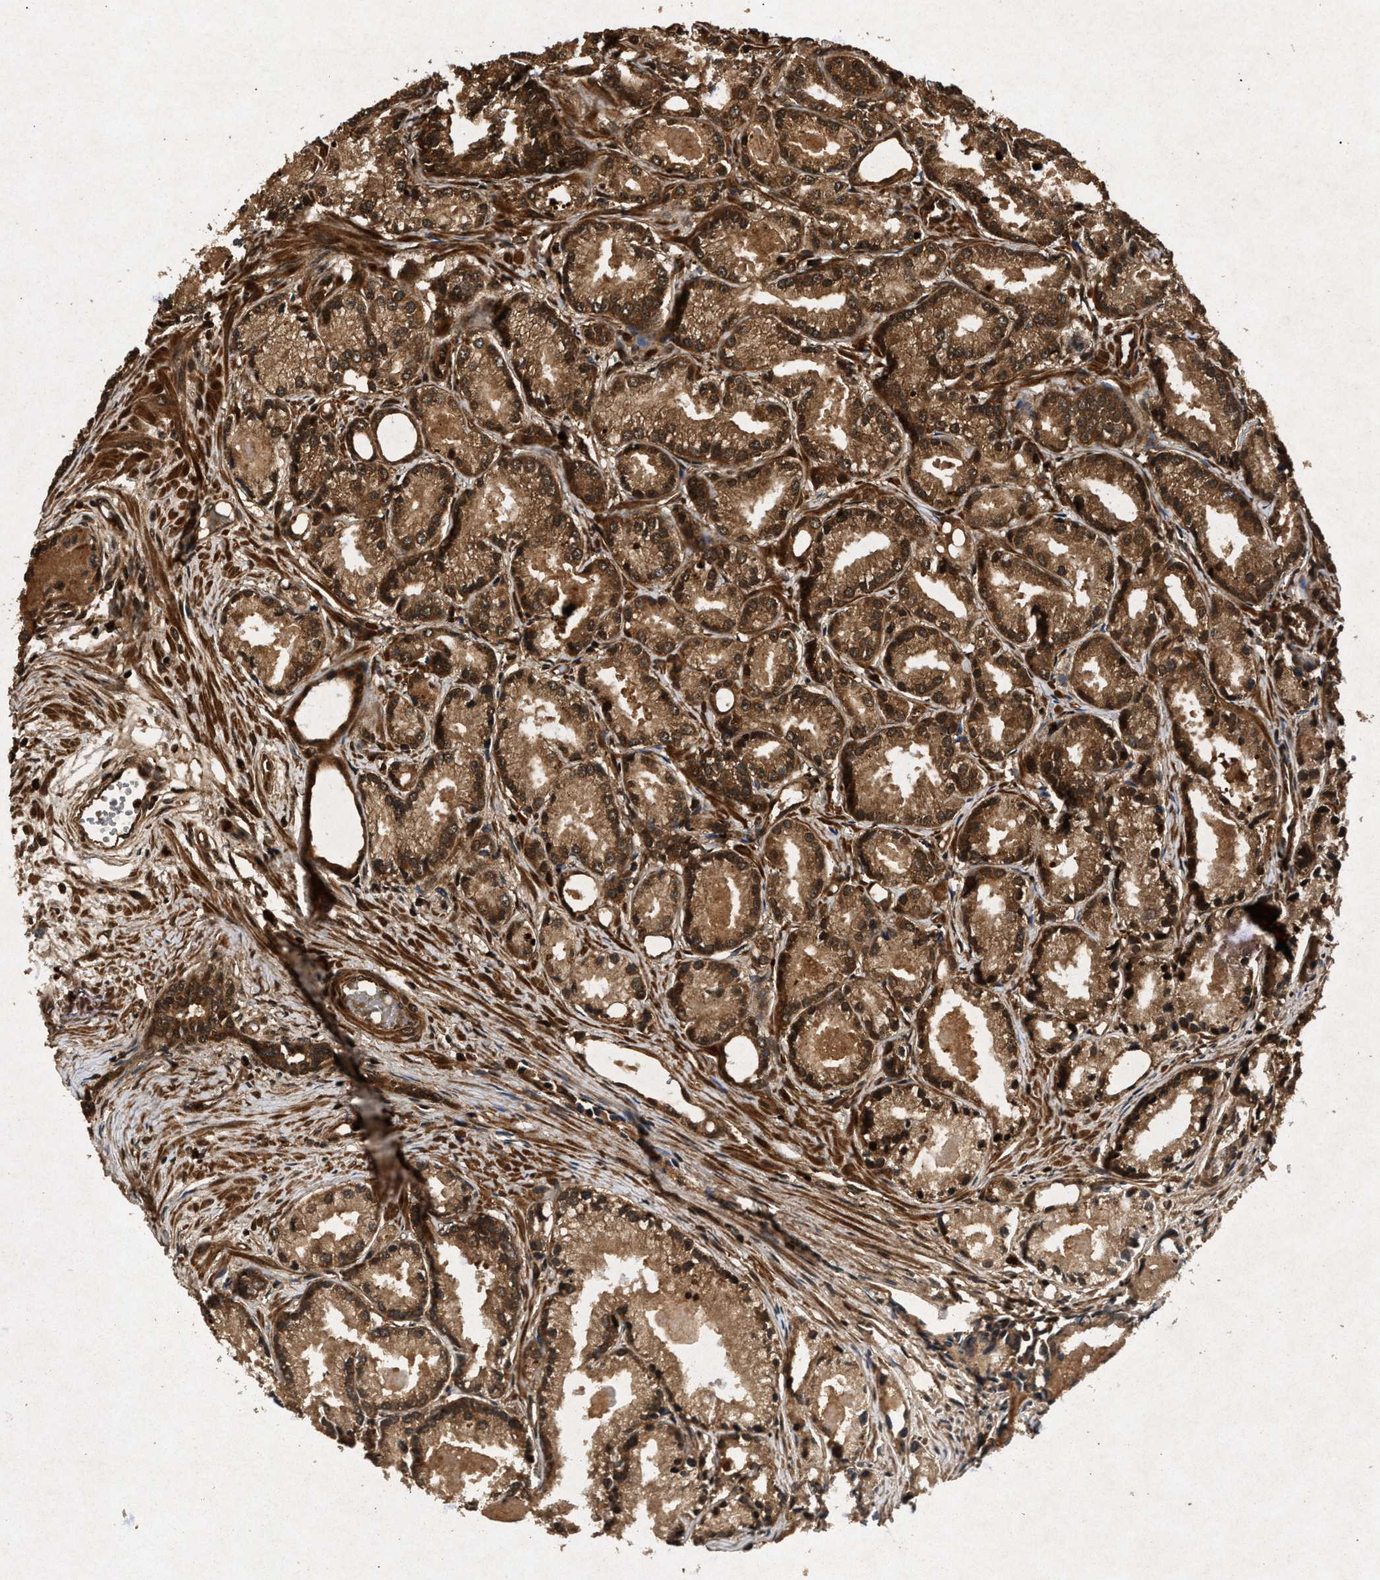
{"staining": {"intensity": "moderate", "quantity": ">75%", "location": "cytoplasmic/membranous"}, "tissue": "prostate cancer", "cell_type": "Tumor cells", "image_type": "cancer", "snomed": [{"axis": "morphology", "description": "Adenocarcinoma, Low grade"}, {"axis": "topography", "description": "Prostate"}], "caption": "Approximately >75% of tumor cells in prostate cancer (low-grade adenocarcinoma) display moderate cytoplasmic/membranous protein positivity as visualized by brown immunohistochemical staining.", "gene": "PPP1CC", "patient": {"sex": "male", "age": 72}}